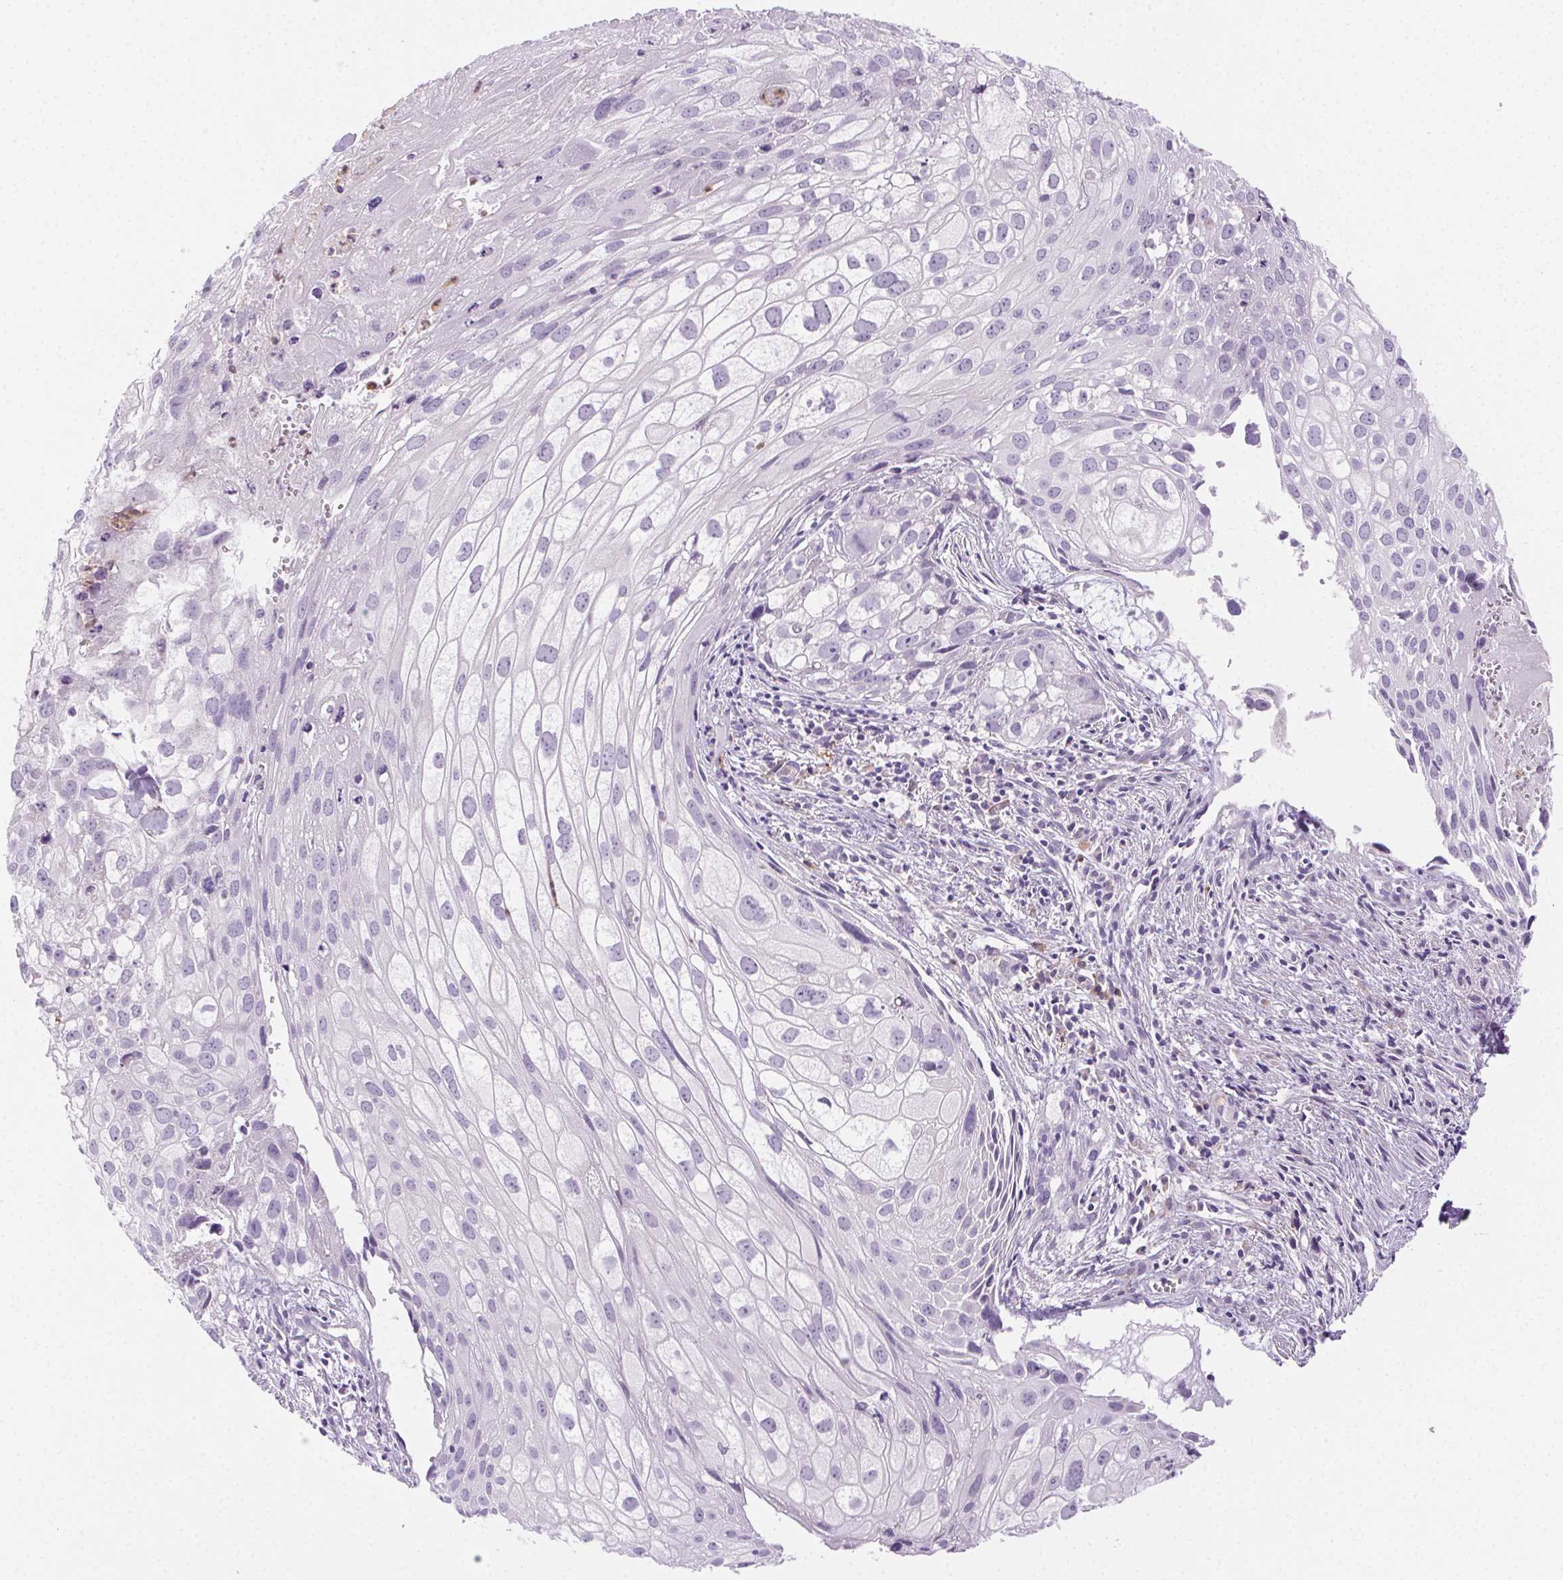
{"staining": {"intensity": "negative", "quantity": "none", "location": "none"}, "tissue": "cervical cancer", "cell_type": "Tumor cells", "image_type": "cancer", "snomed": [{"axis": "morphology", "description": "Squamous cell carcinoma, NOS"}, {"axis": "topography", "description": "Cervix"}], "caption": "This is an immunohistochemistry (IHC) micrograph of human cervical squamous cell carcinoma. There is no positivity in tumor cells.", "gene": "TMEM45A", "patient": {"sex": "female", "age": 53}}